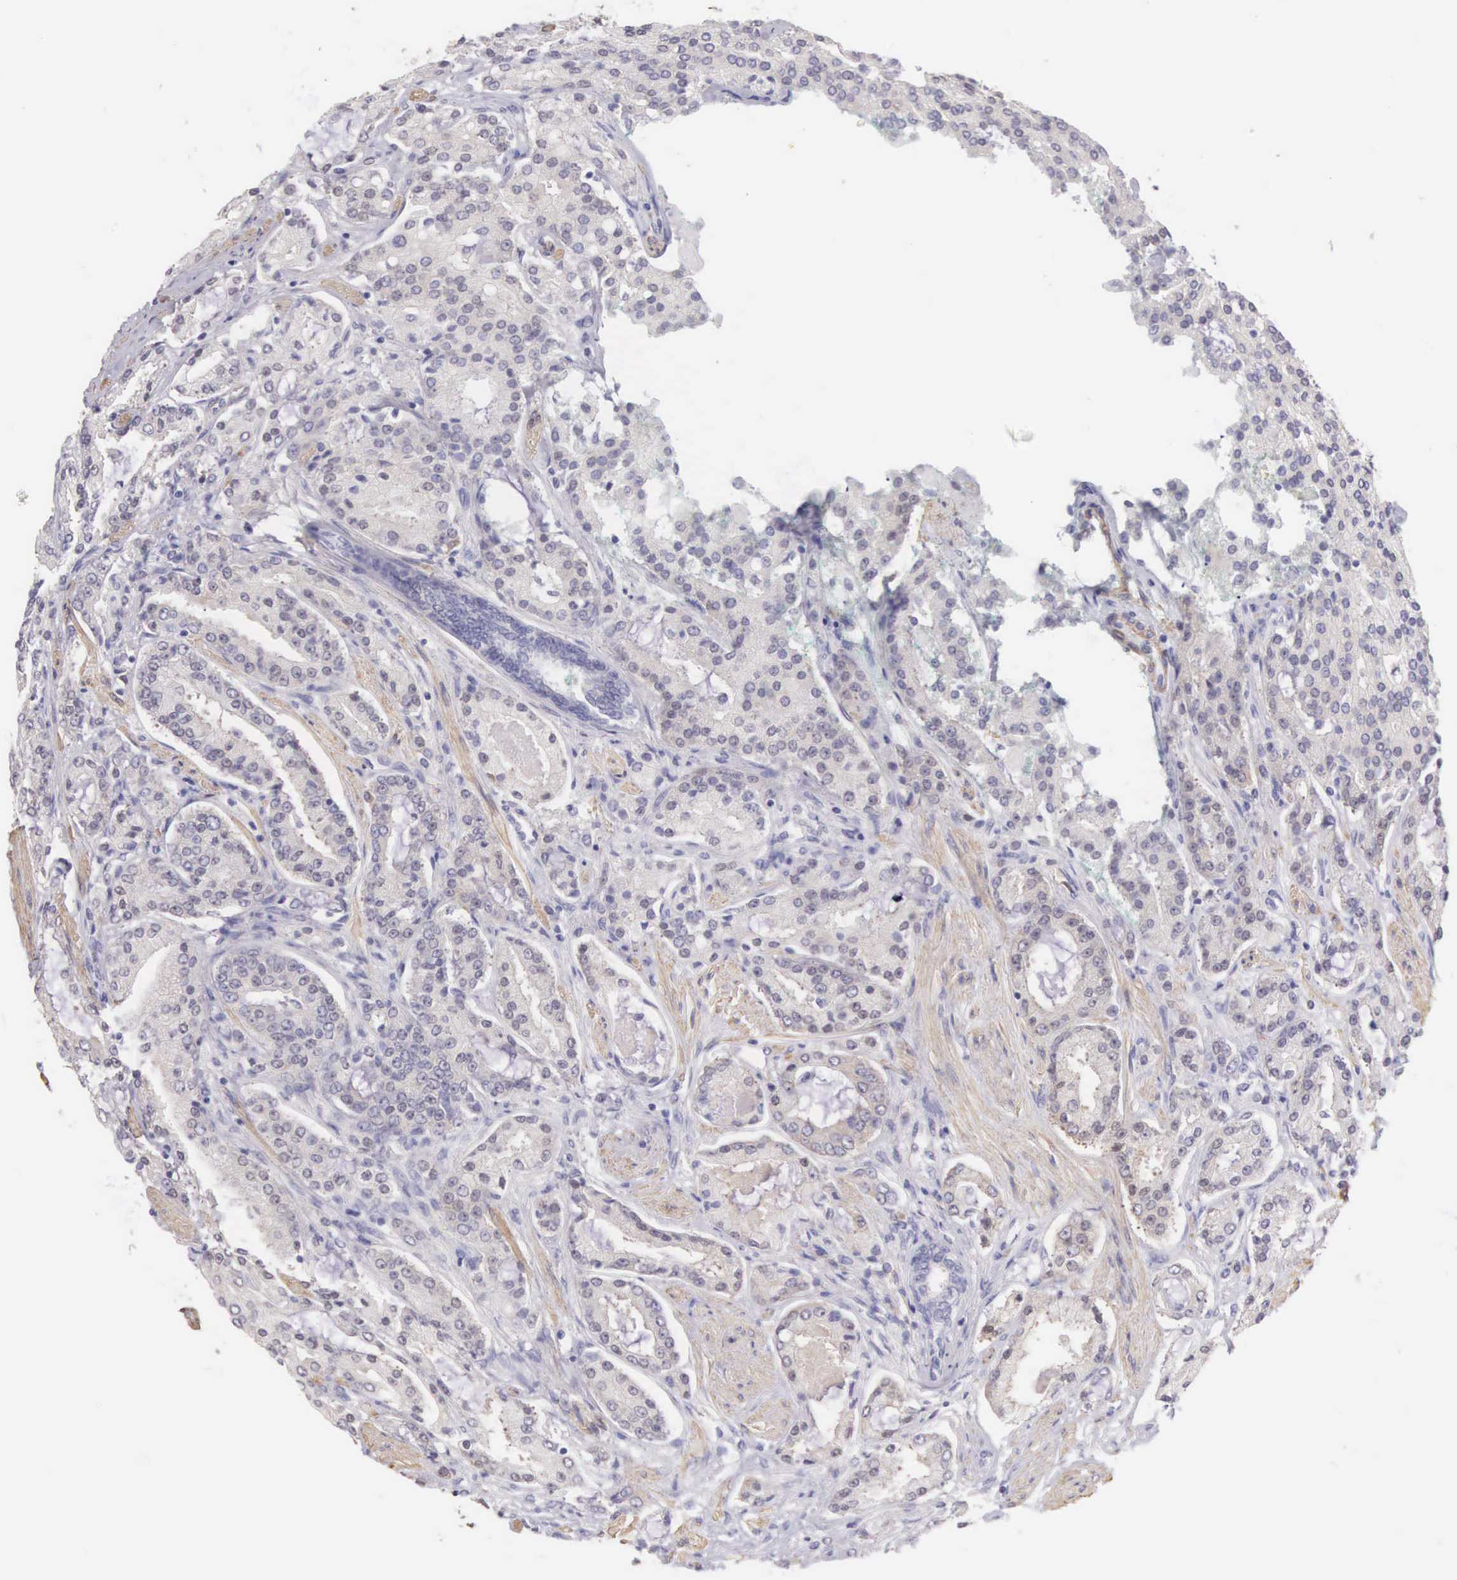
{"staining": {"intensity": "weak", "quantity": "25%-75%", "location": "cytoplasmic/membranous"}, "tissue": "prostate cancer", "cell_type": "Tumor cells", "image_type": "cancer", "snomed": [{"axis": "morphology", "description": "Adenocarcinoma, Medium grade"}, {"axis": "topography", "description": "Prostate"}], "caption": "Tumor cells reveal weak cytoplasmic/membranous expression in approximately 25%-75% of cells in prostate cancer (adenocarcinoma (medium-grade)). (DAB = brown stain, brightfield microscopy at high magnification).", "gene": "ARFGAP3", "patient": {"sex": "male", "age": 72}}